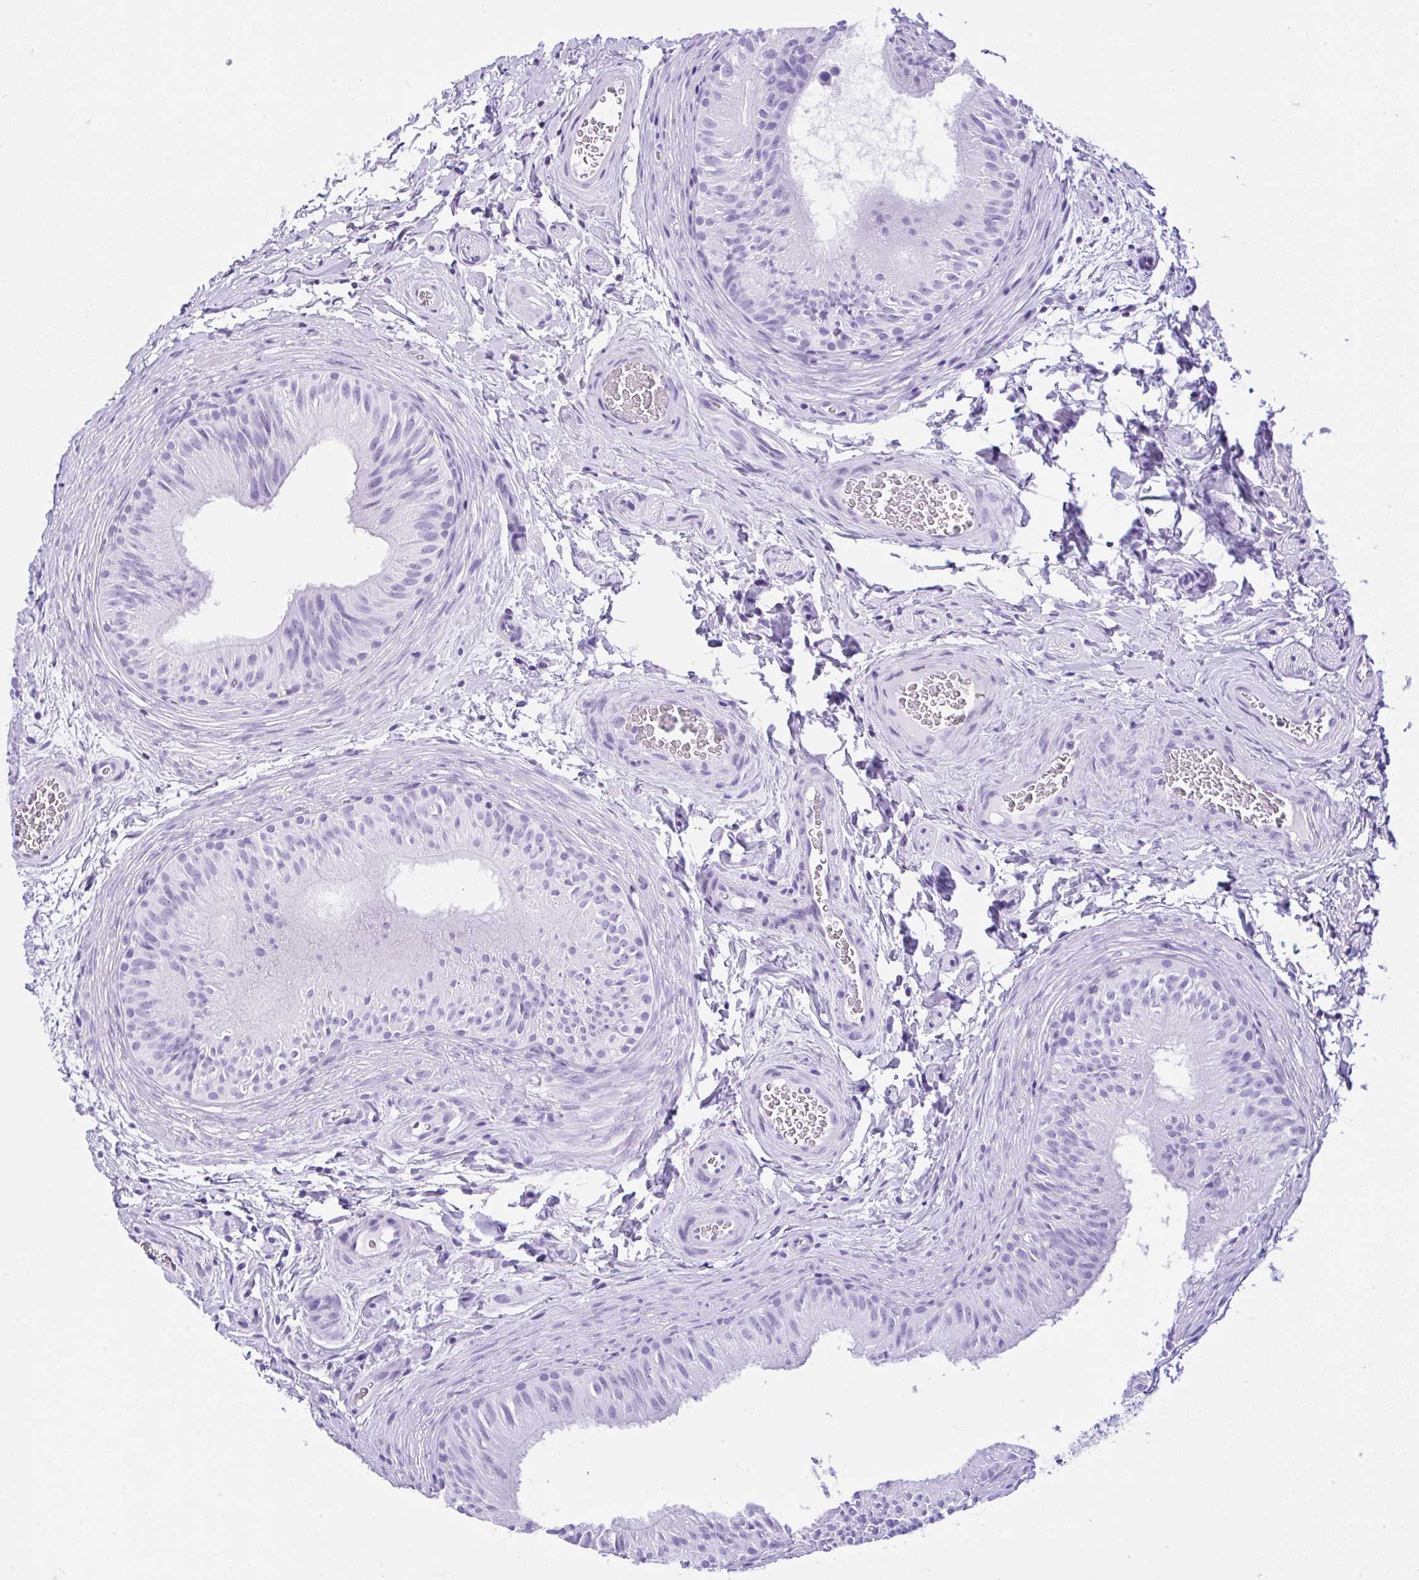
{"staining": {"intensity": "negative", "quantity": "none", "location": "none"}, "tissue": "epididymis", "cell_type": "Glandular cells", "image_type": "normal", "snomed": [{"axis": "morphology", "description": "Normal tissue, NOS"}, {"axis": "topography", "description": "Epididymis"}], "caption": "There is no significant expression in glandular cells of epididymis. (Stains: DAB (3,3'-diaminobenzidine) IHC with hematoxylin counter stain, Microscopy: brightfield microscopy at high magnification).", "gene": "KRT27", "patient": {"sex": "male", "age": 24}}